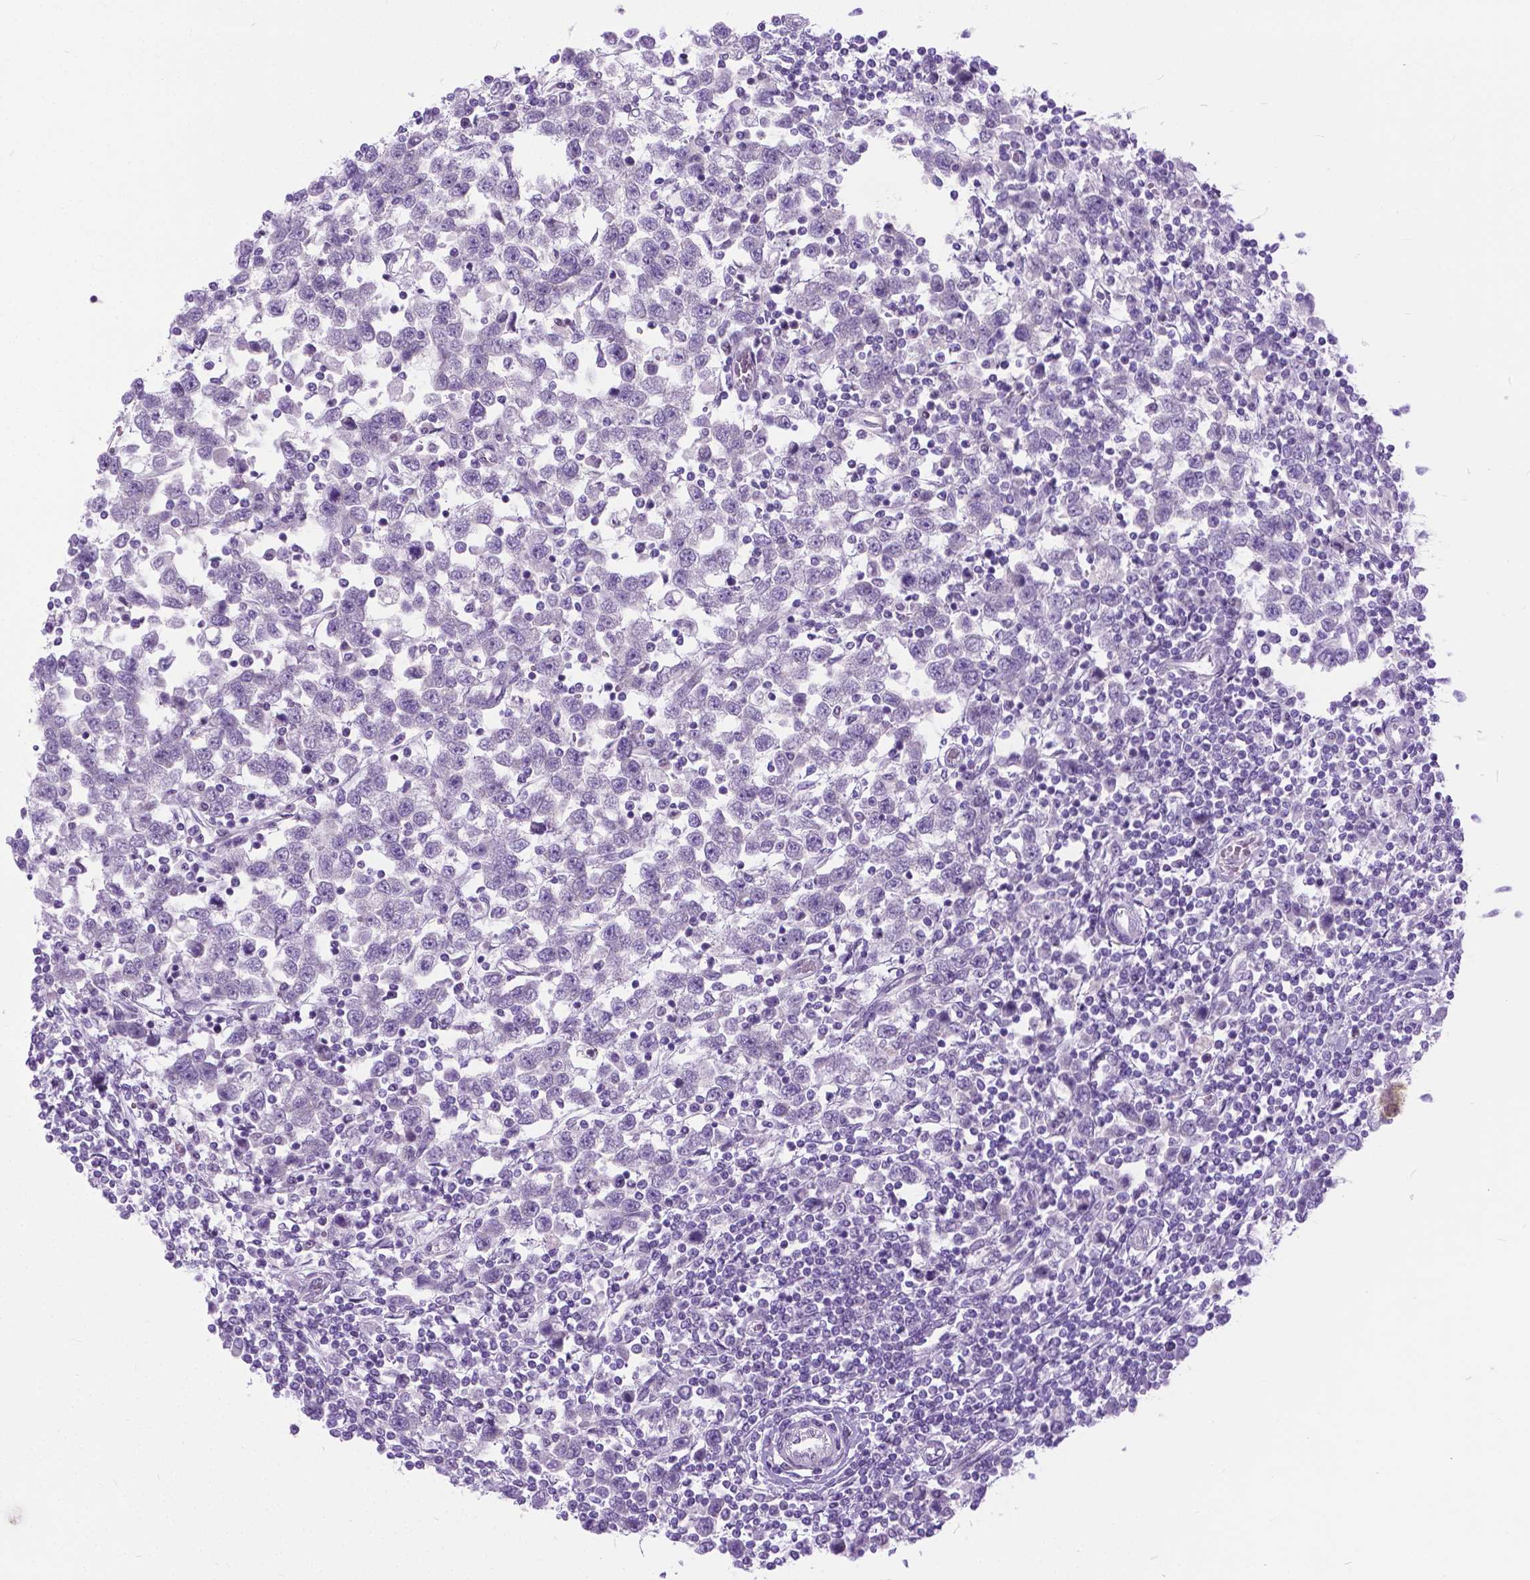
{"staining": {"intensity": "negative", "quantity": "none", "location": "none"}, "tissue": "testis cancer", "cell_type": "Tumor cells", "image_type": "cancer", "snomed": [{"axis": "morphology", "description": "Normal tissue, NOS"}, {"axis": "morphology", "description": "Seminoma, NOS"}, {"axis": "topography", "description": "Testis"}, {"axis": "topography", "description": "Epididymis"}], "caption": "Testis cancer was stained to show a protein in brown. There is no significant staining in tumor cells.", "gene": "APCDD1L", "patient": {"sex": "male", "age": 34}}